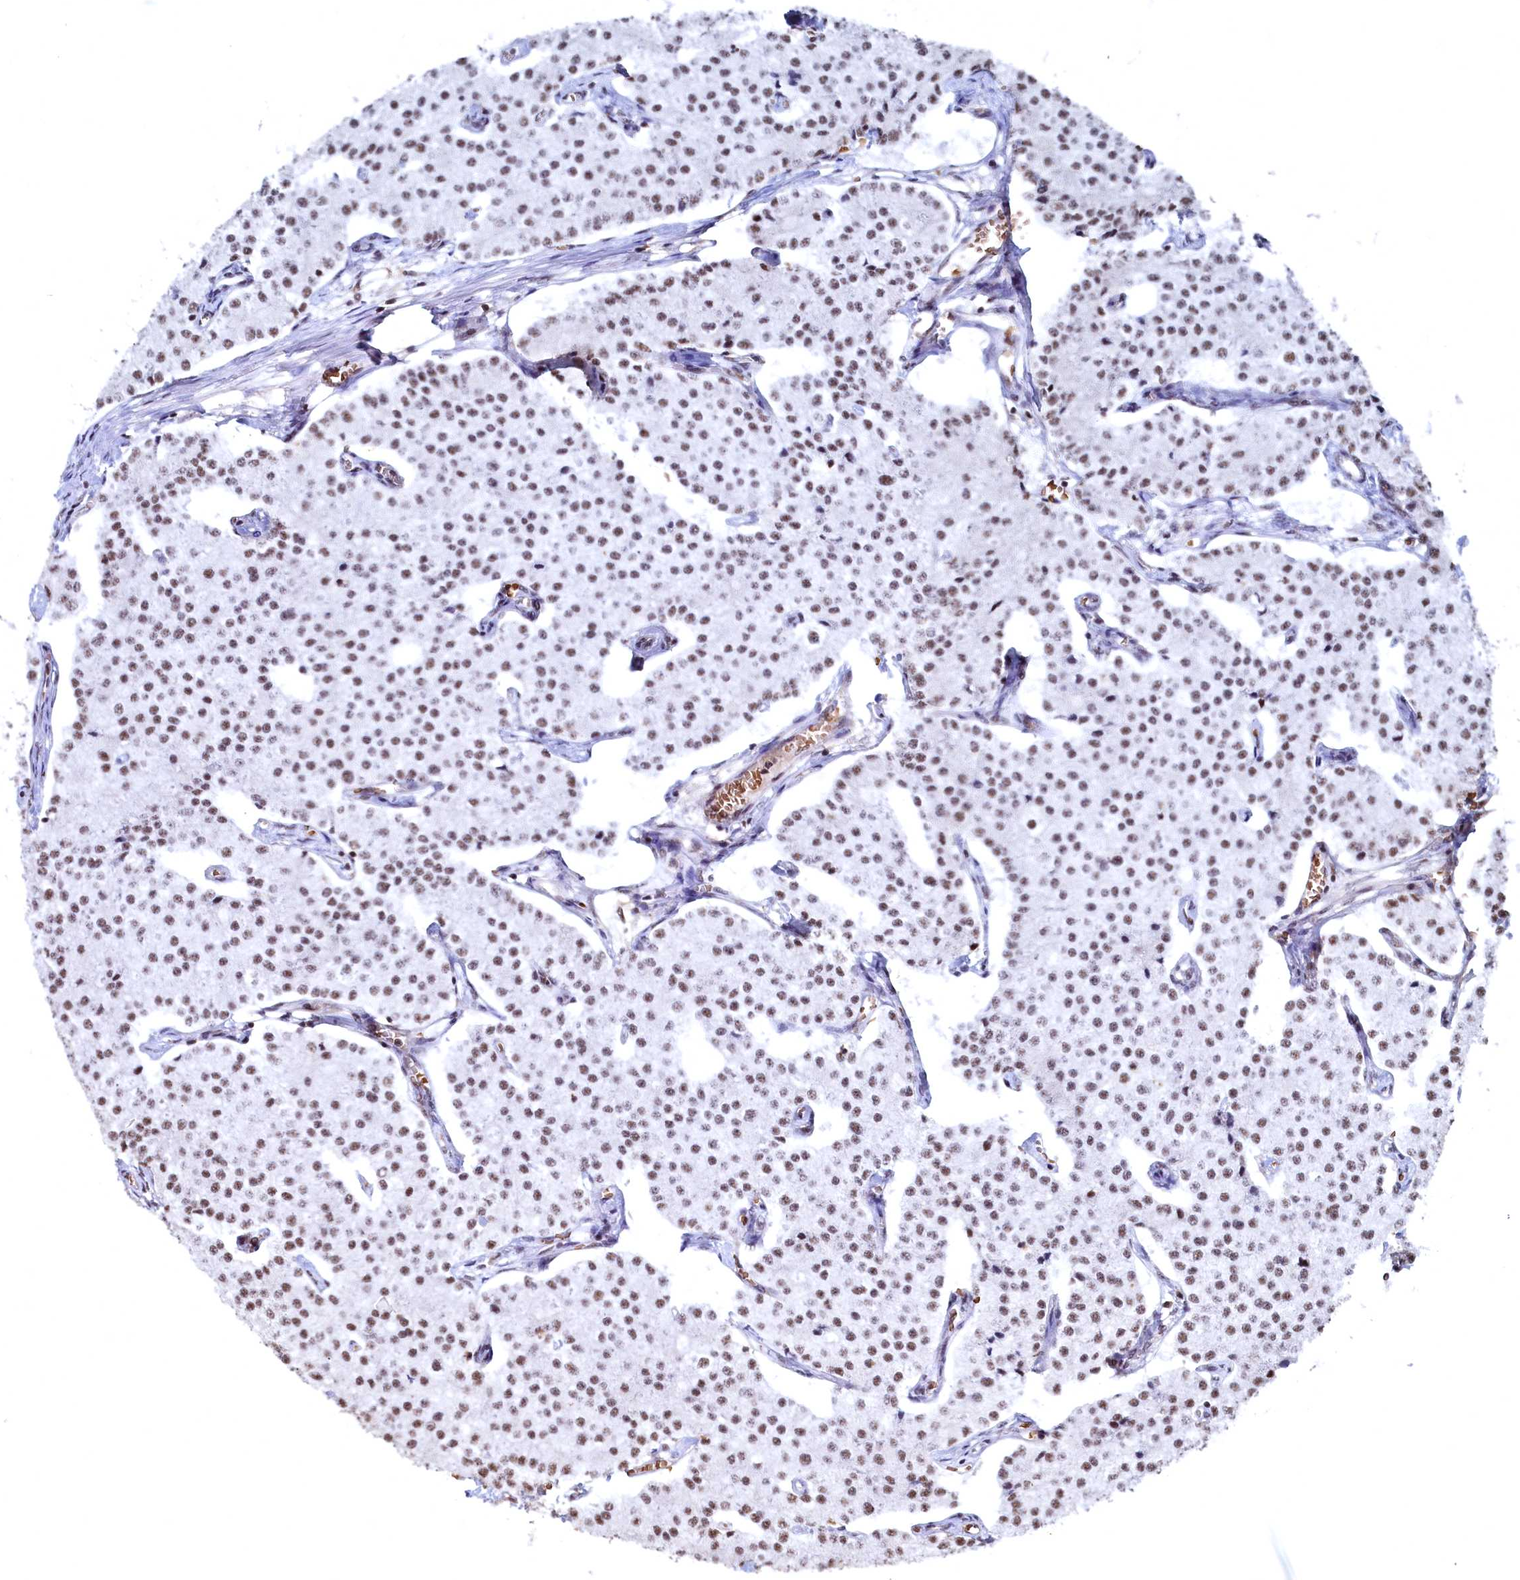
{"staining": {"intensity": "moderate", "quantity": "25%-75%", "location": "nuclear"}, "tissue": "carcinoid", "cell_type": "Tumor cells", "image_type": "cancer", "snomed": [{"axis": "morphology", "description": "Carcinoid, malignant, NOS"}, {"axis": "topography", "description": "Colon"}], "caption": "Human malignant carcinoid stained with a brown dye exhibits moderate nuclear positive expression in about 25%-75% of tumor cells.", "gene": "RSRC2", "patient": {"sex": "female", "age": 52}}